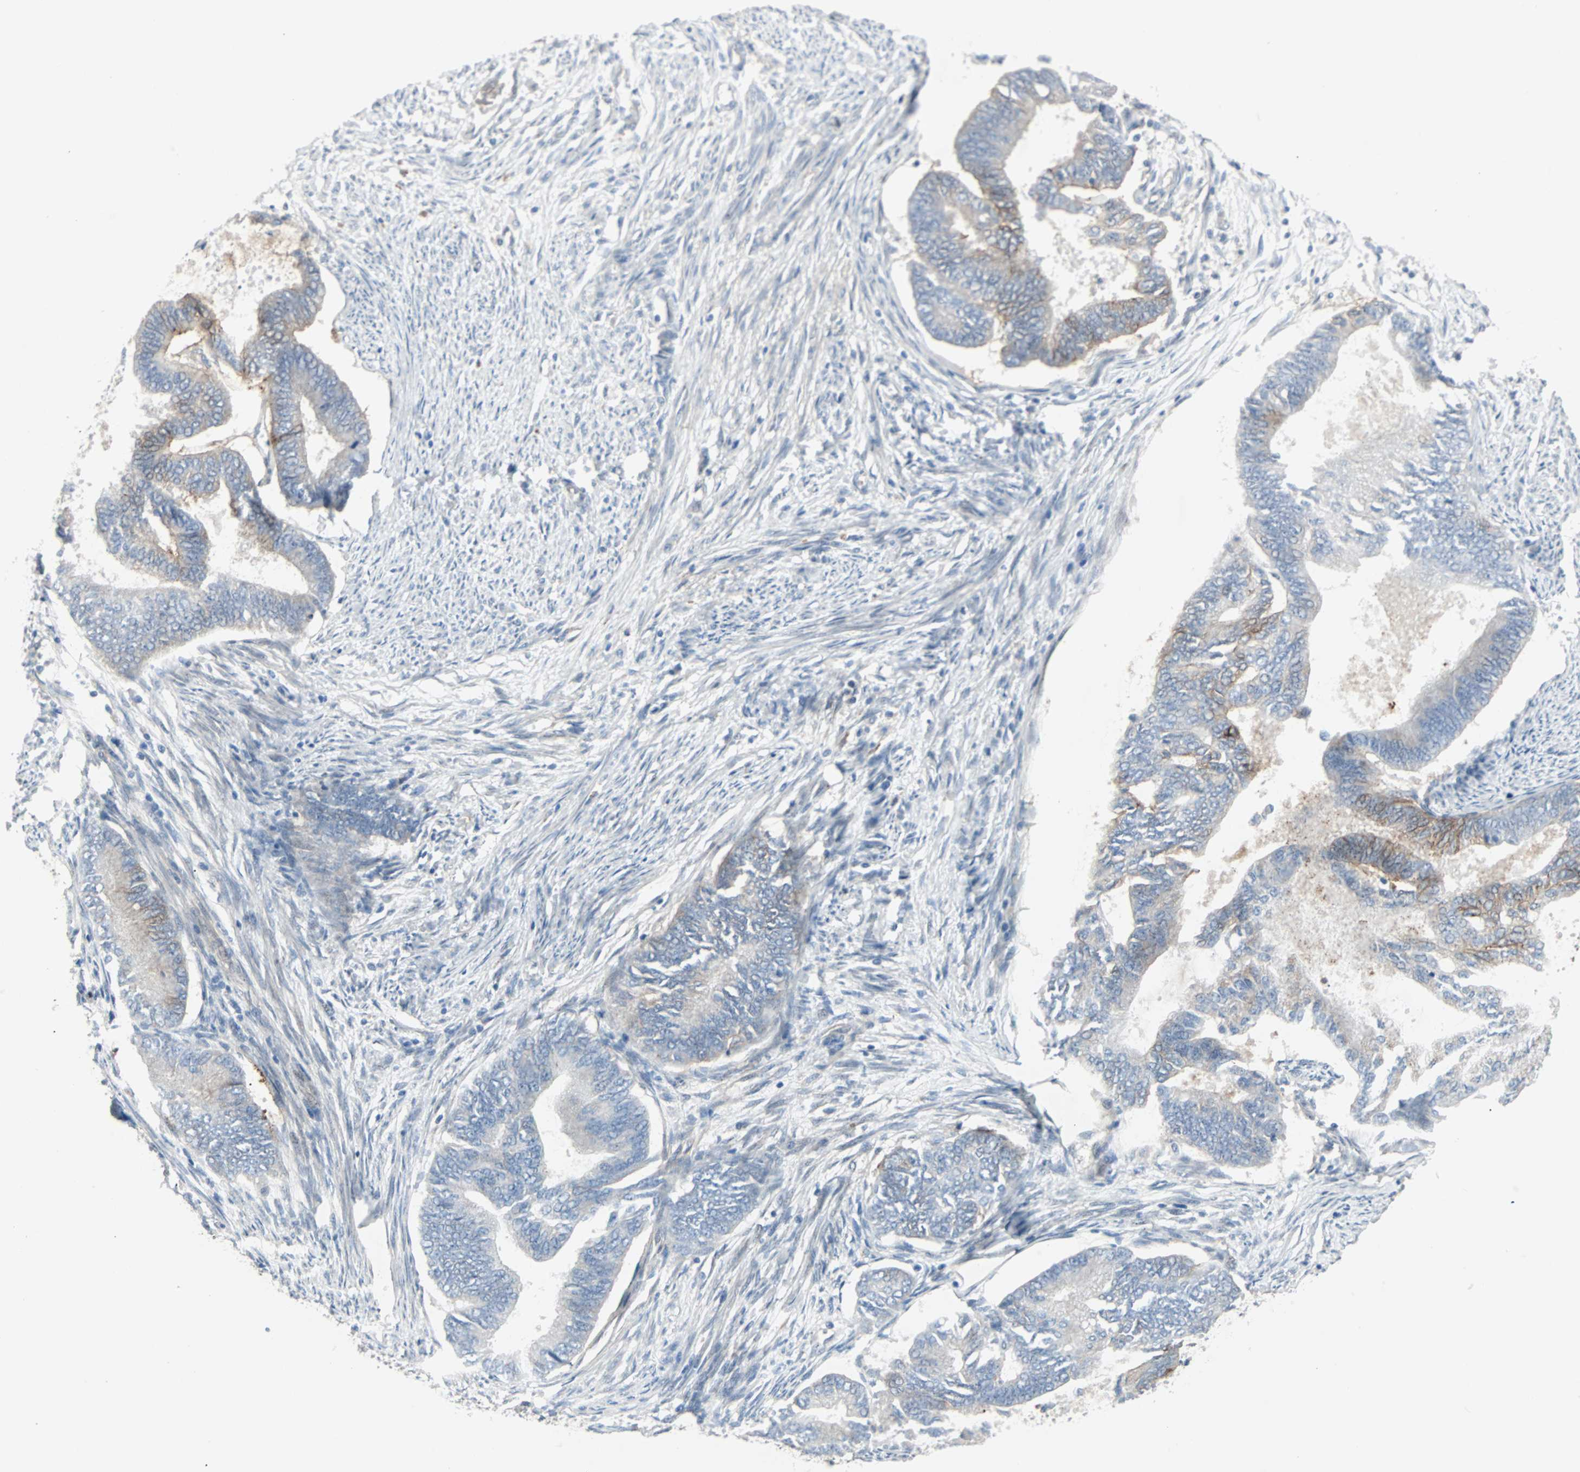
{"staining": {"intensity": "strong", "quantity": "<25%", "location": "cytoplasmic/membranous"}, "tissue": "endometrial cancer", "cell_type": "Tumor cells", "image_type": "cancer", "snomed": [{"axis": "morphology", "description": "Adenocarcinoma, NOS"}, {"axis": "topography", "description": "Endometrium"}], "caption": "About <25% of tumor cells in human endometrial cancer (adenocarcinoma) reveal strong cytoplasmic/membranous protein expression as visualized by brown immunohistochemical staining.", "gene": "CAND2", "patient": {"sex": "female", "age": 86}}